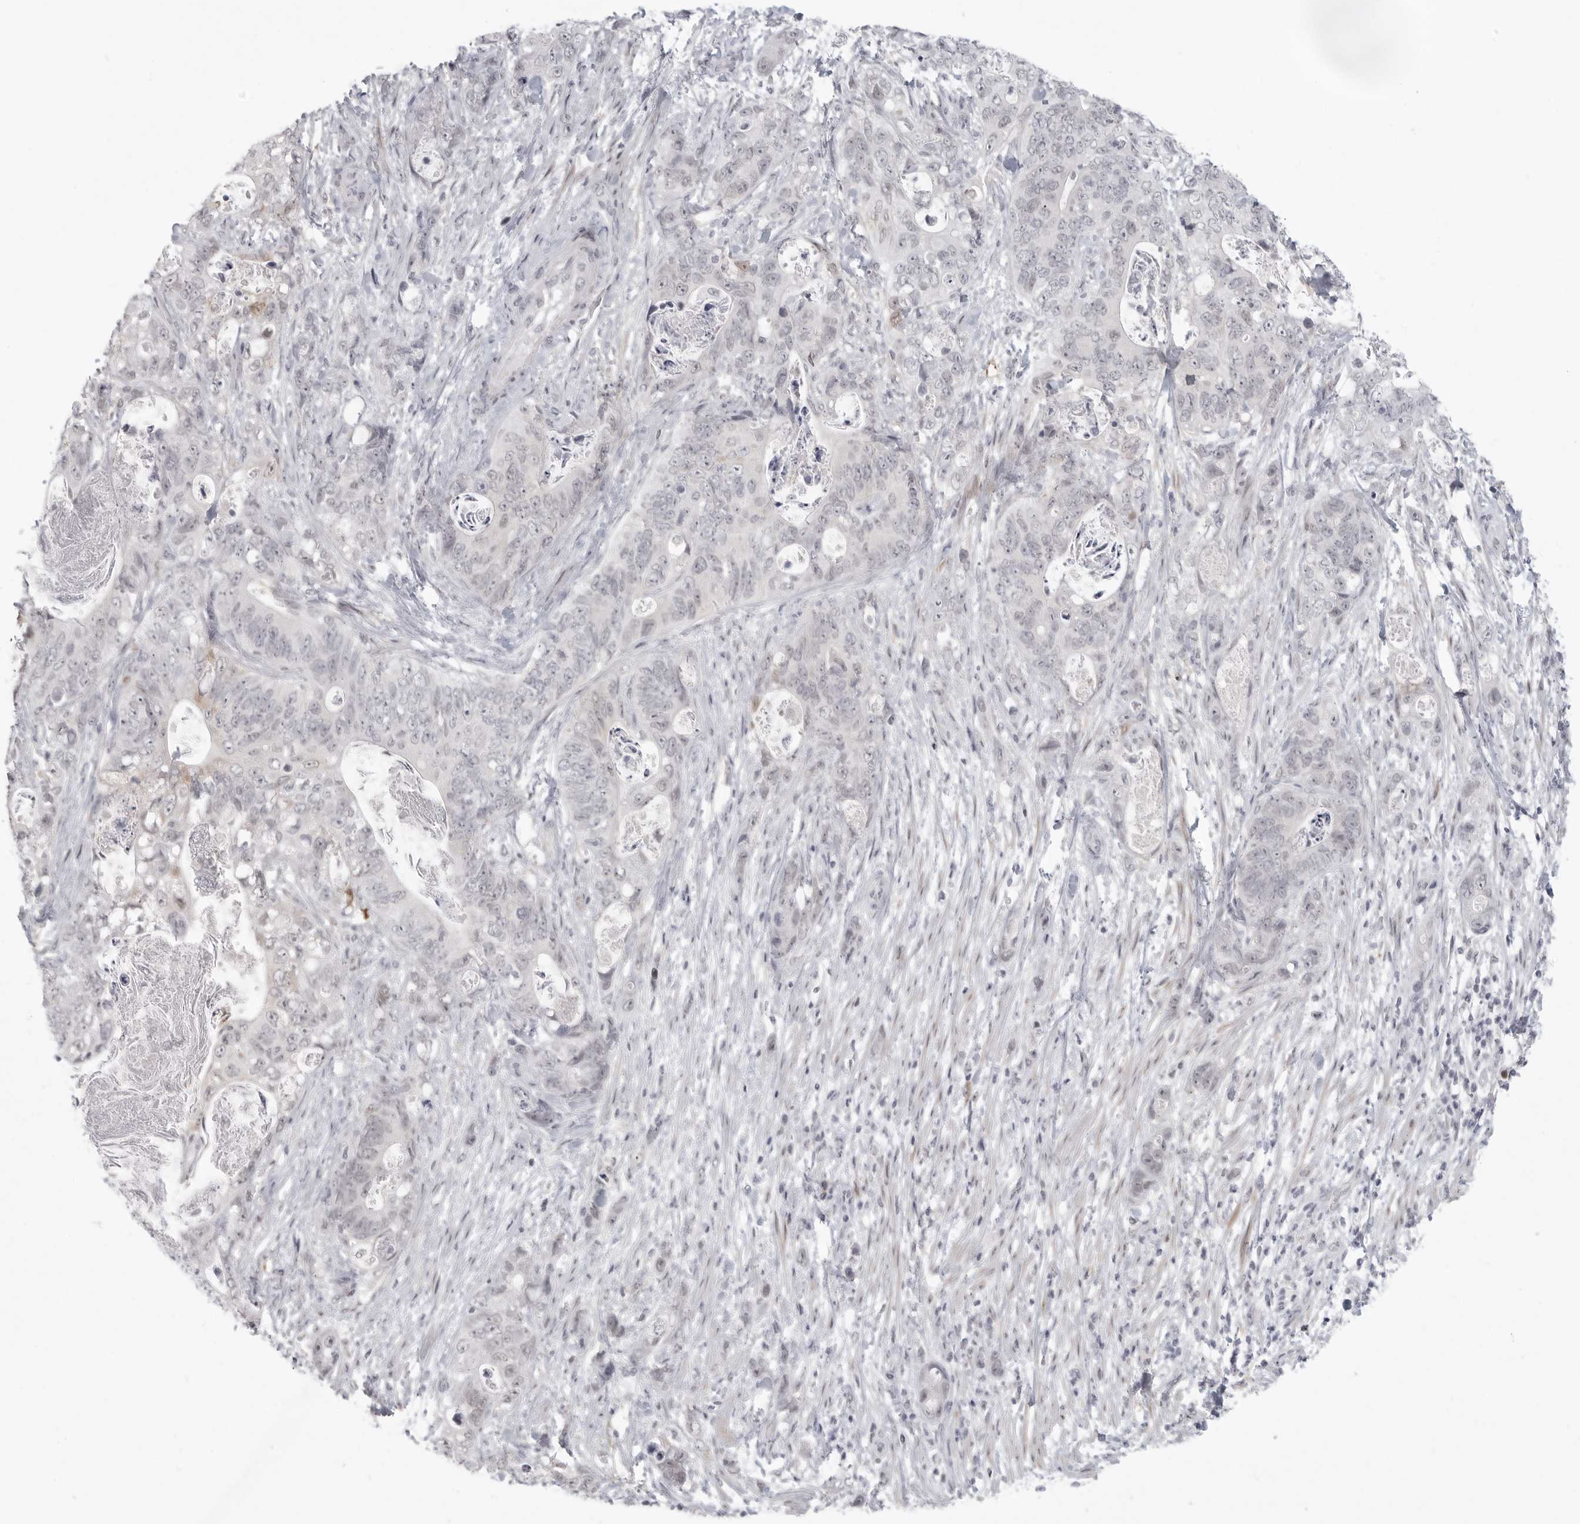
{"staining": {"intensity": "negative", "quantity": "none", "location": "none"}, "tissue": "stomach cancer", "cell_type": "Tumor cells", "image_type": "cancer", "snomed": [{"axis": "morphology", "description": "Normal tissue, NOS"}, {"axis": "morphology", "description": "Adenocarcinoma, NOS"}, {"axis": "topography", "description": "Stomach"}], "caption": "DAB immunohistochemical staining of adenocarcinoma (stomach) exhibits no significant positivity in tumor cells. Nuclei are stained in blue.", "gene": "TCTN3", "patient": {"sex": "female", "age": 89}}